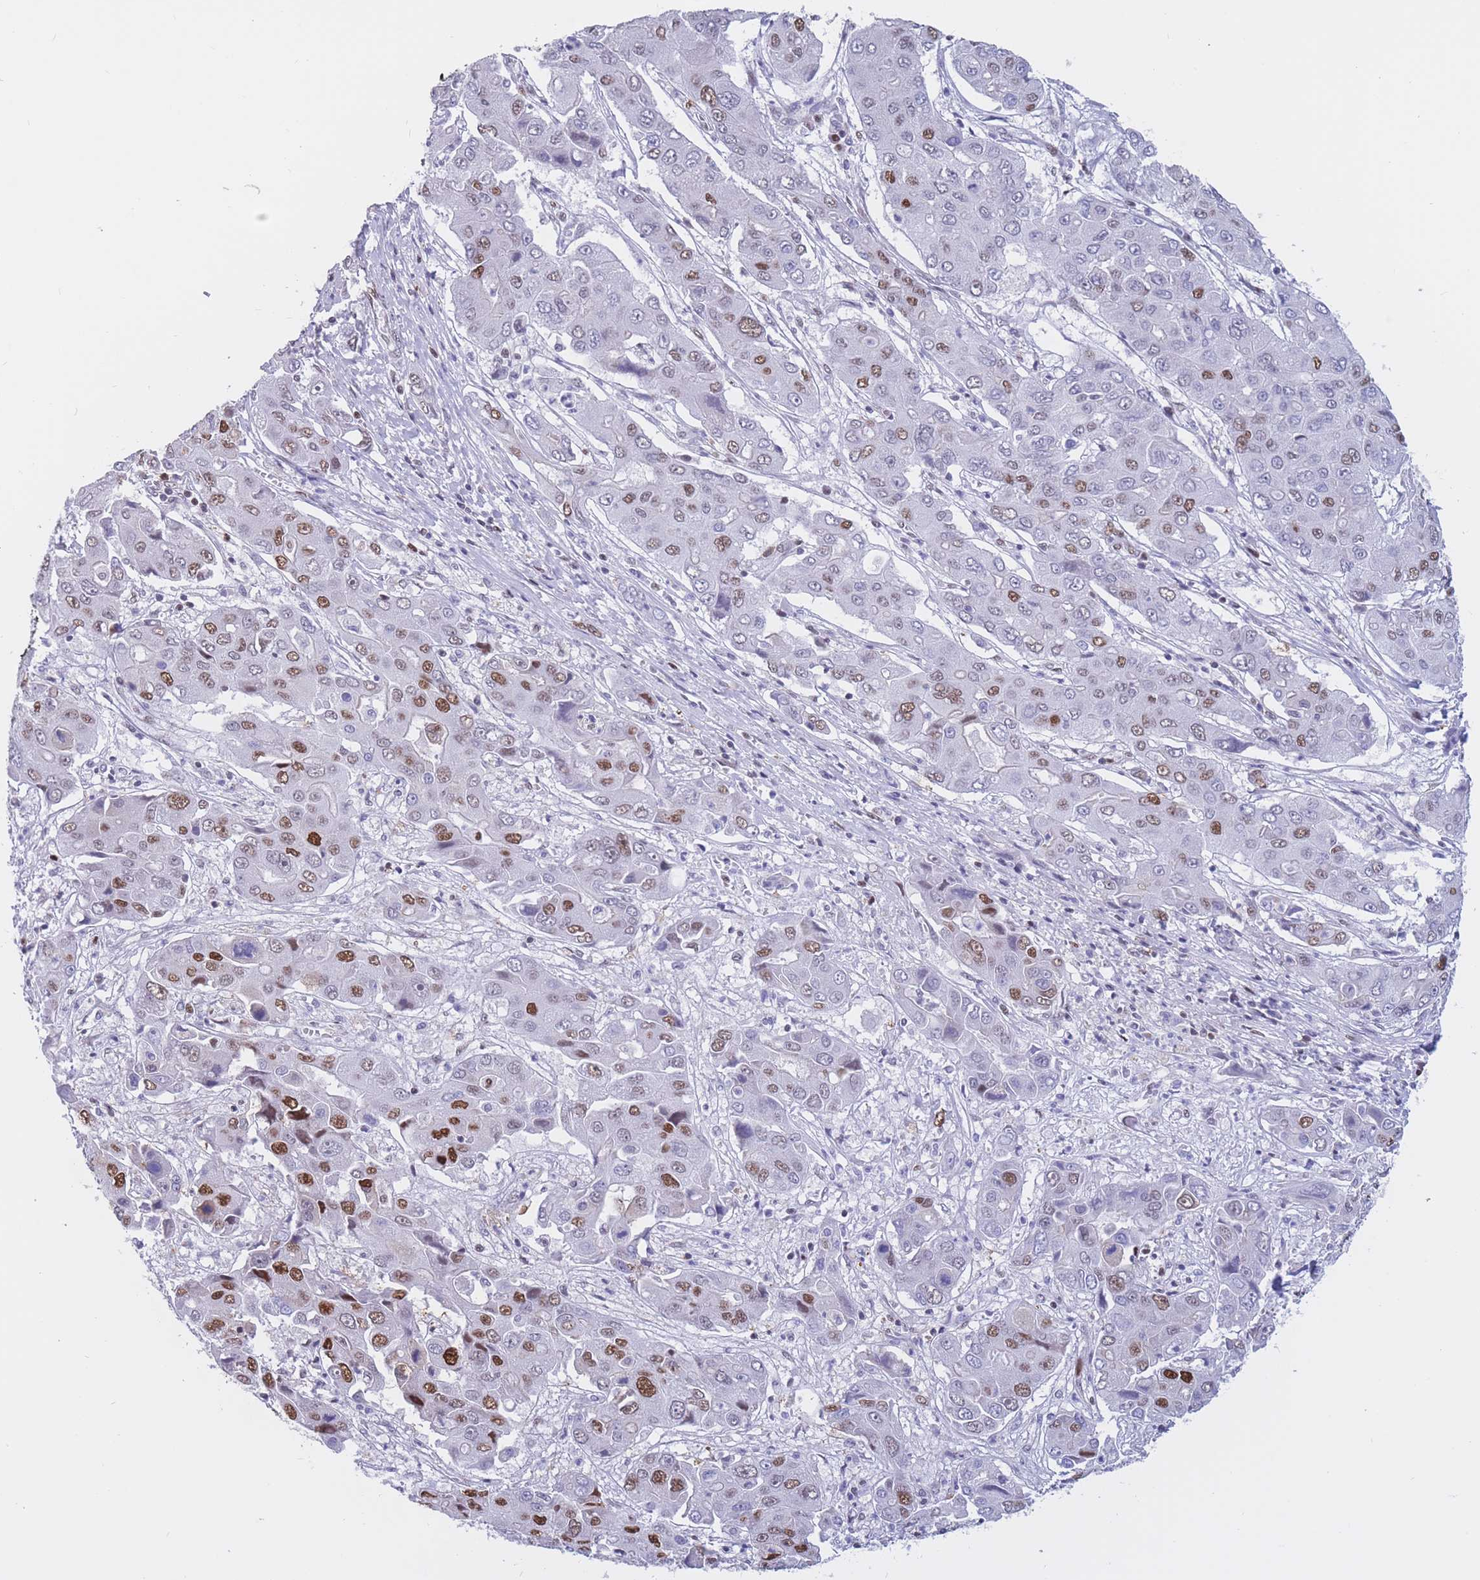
{"staining": {"intensity": "strong", "quantity": ">75%", "location": "nuclear"}, "tissue": "liver cancer", "cell_type": "Tumor cells", "image_type": "cancer", "snomed": [{"axis": "morphology", "description": "Cholangiocarcinoma"}, {"axis": "topography", "description": "Liver"}], "caption": "Approximately >75% of tumor cells in human liver cancer display strong nuclear protein staining as visualized by brown immunohistochemical staining.", "gene": "NASP", "patient": {"sex": "male", "age": 67}}